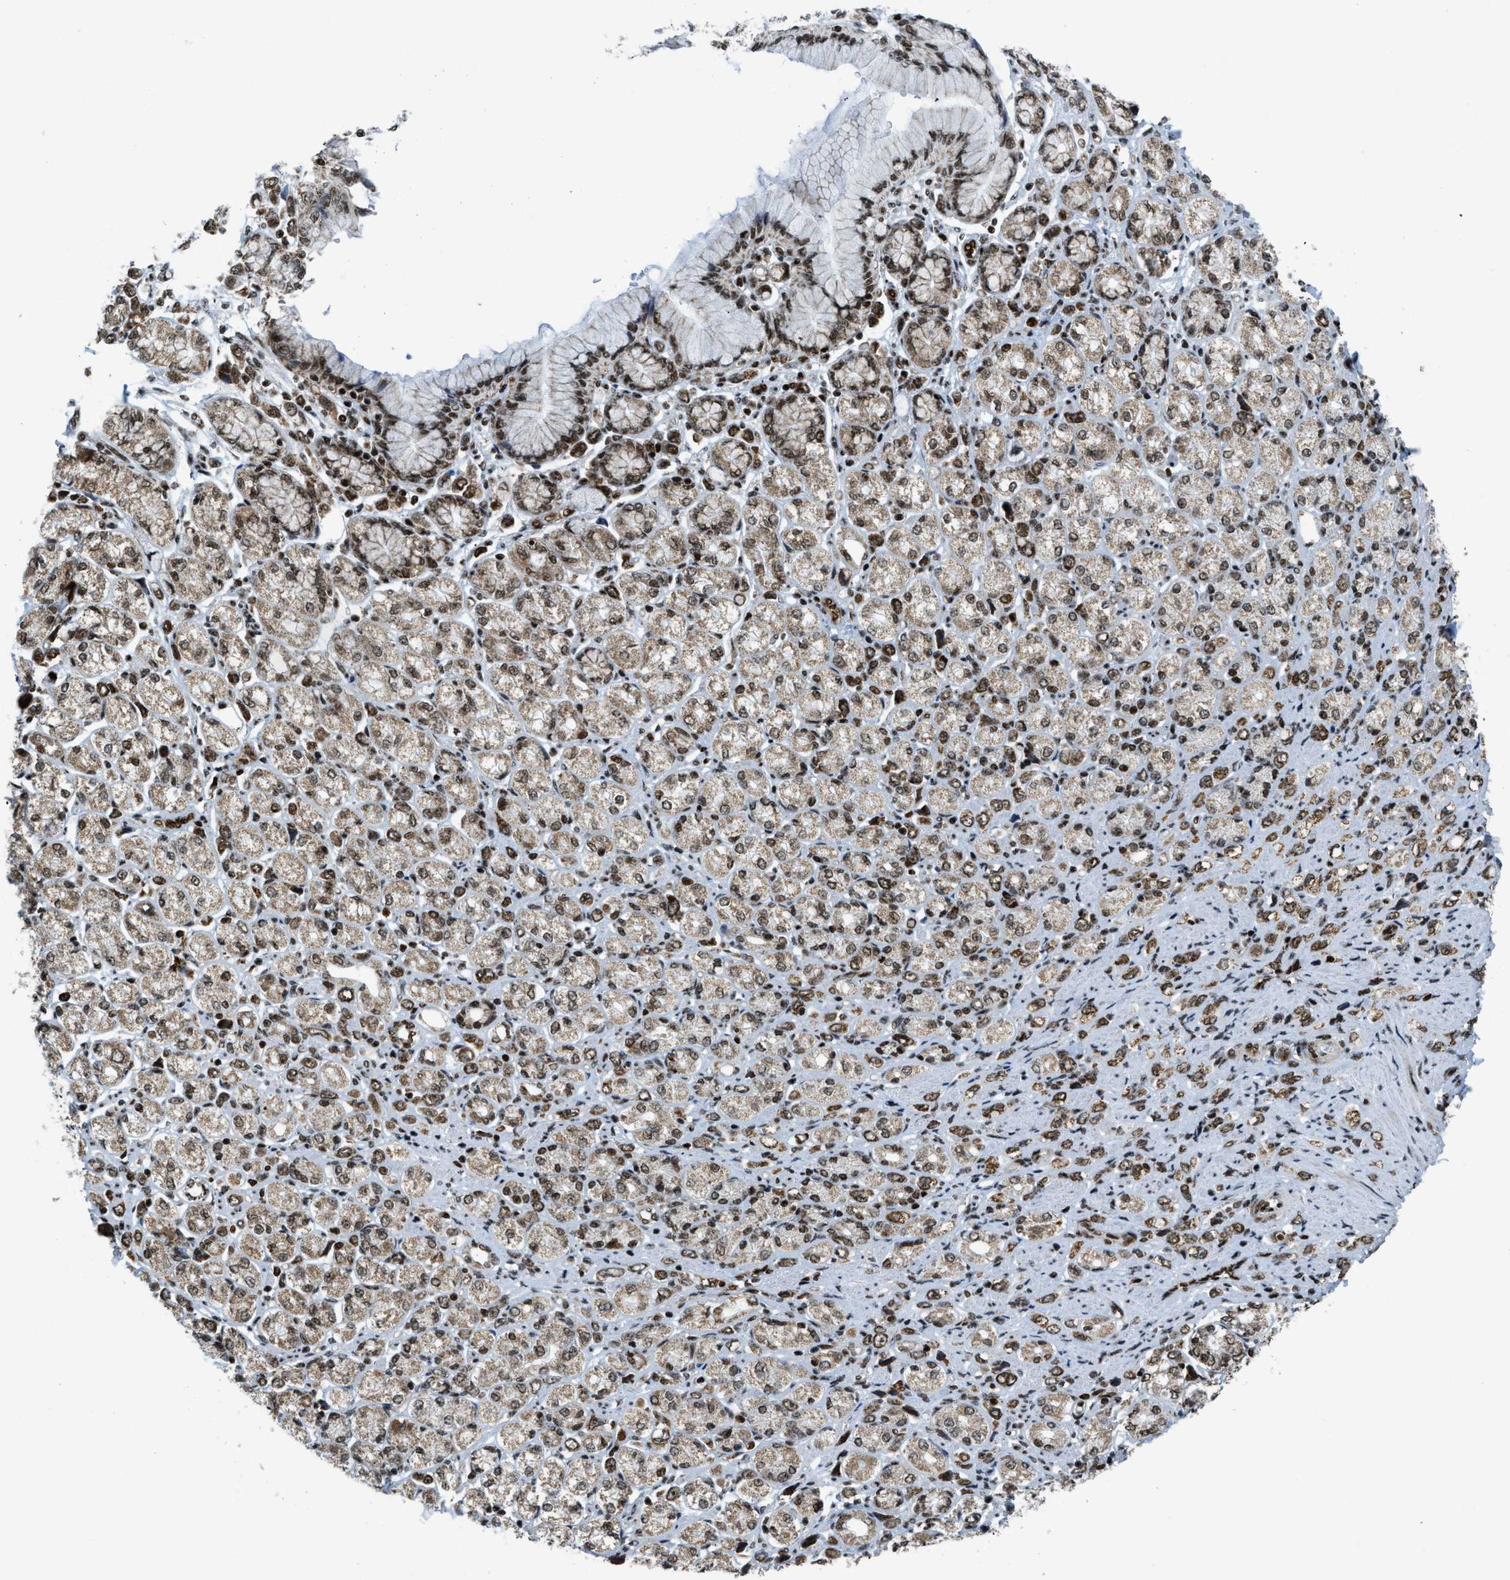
{"staining": {"intensity": "moderate", "quantity": ">75%", "location": "nuclear"}, "tissue": "stomach cancer", "cell_type": "Tumor cells", "image_type": "cancer", "snomed": [{"axis": "morphology", "description": "Adenocarcinoma, NOS"}, {"axis": "topography", "description": "Stomach"}], "caption": "Stomach cancer (adenocarcinoma) stained for a protein displays moderate nuclear positivity in tumor cells. (Brightfield microscopy of DAB IHC at high magnification).", "gene": "GABPB1", "patient": {"sex": "female", "age": 65}}